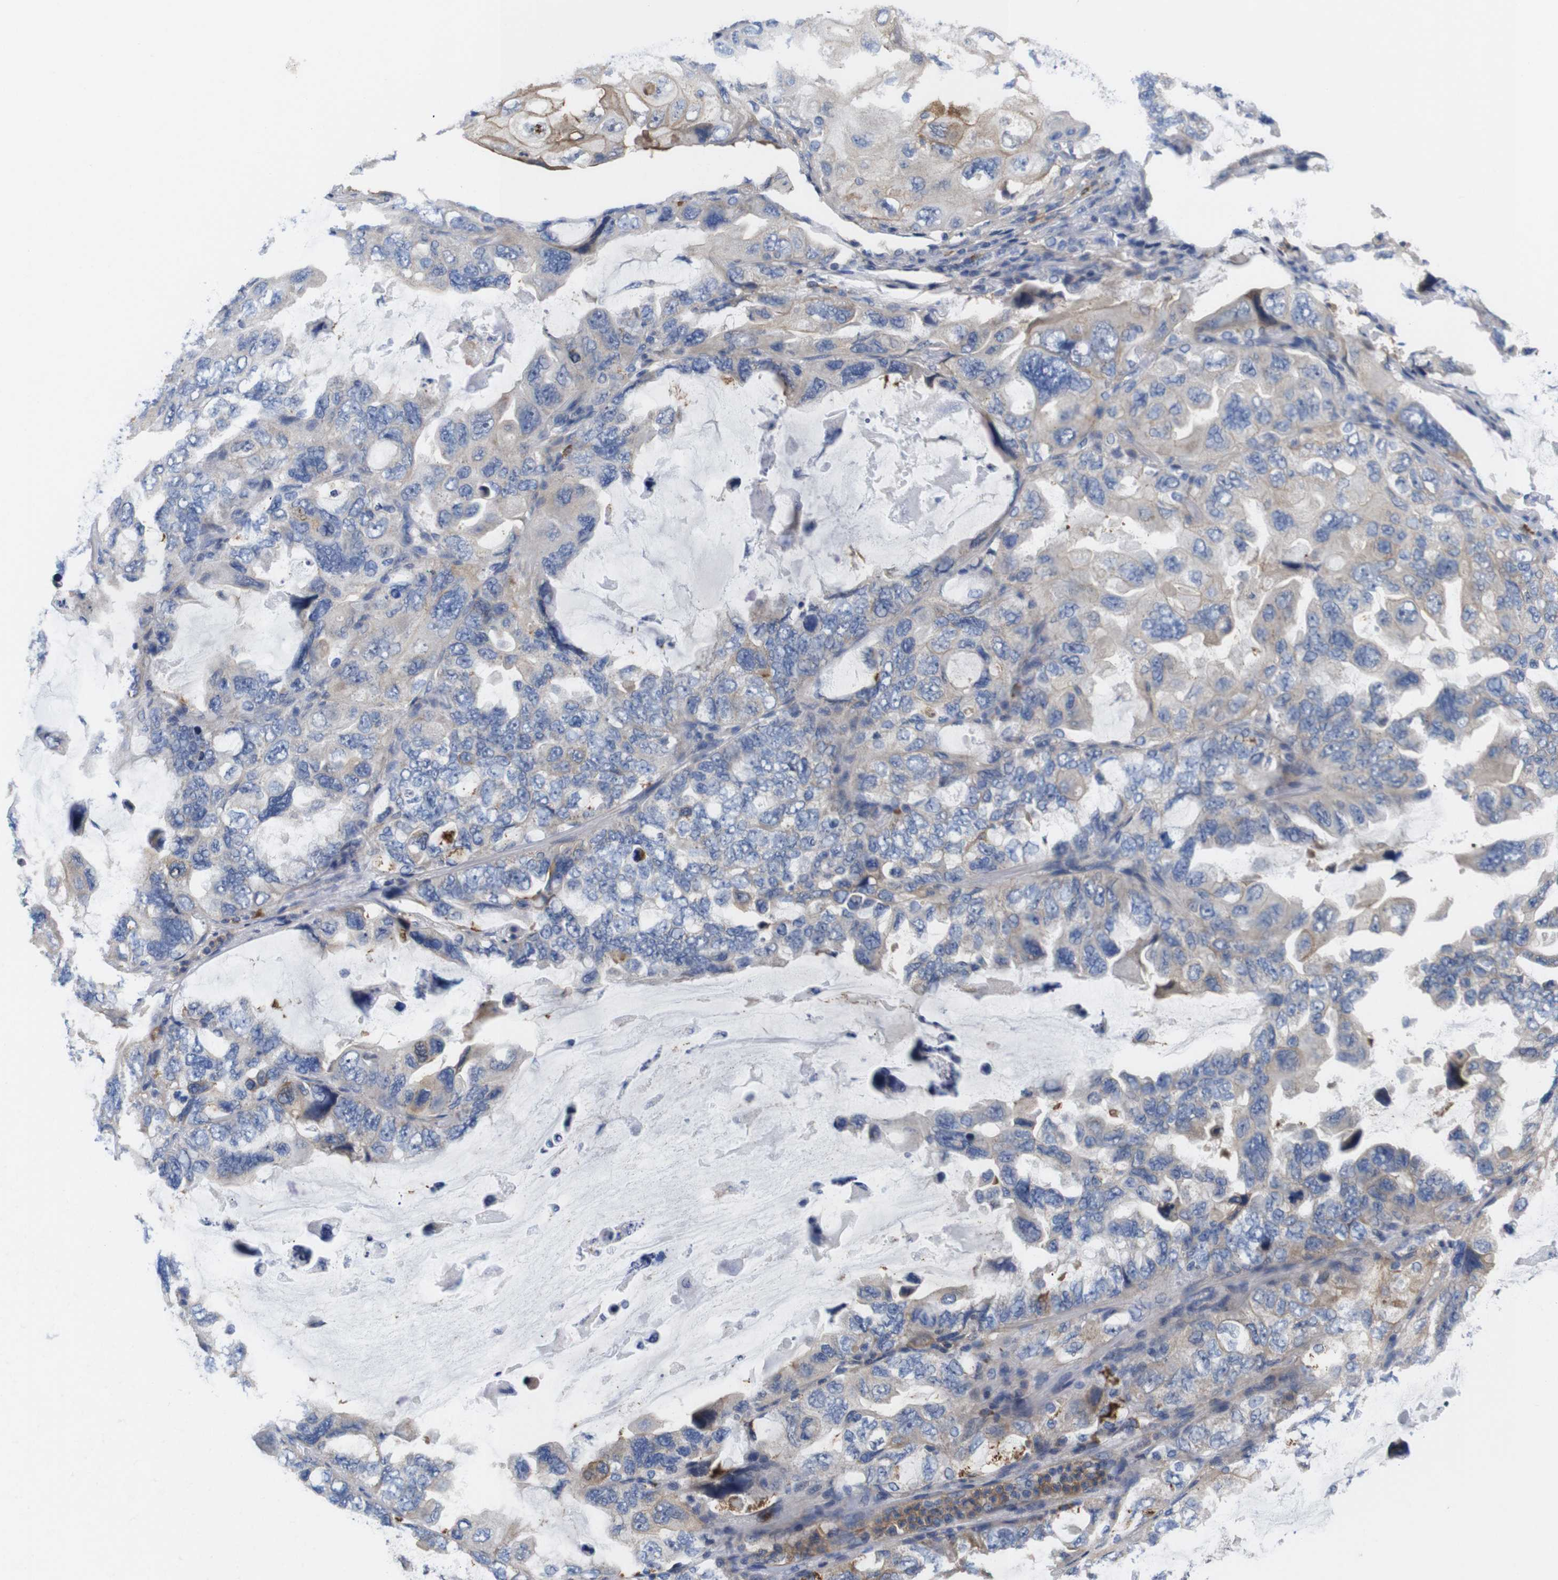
{"staining": {"intensity": "negative", "quantity": "none", "location": "none"}, "tissue": "lung cancer", "cell_type": "Tumor cells", "image_type": "cancer", "snomed": [{"axis": "morphology", "description": "Squamous cell carcinoma, NOS"}, {"axis": "topography", "description": "Lung"}], "caption": "Lung cancer stained for a protein using immunohistochemistry shows no expression tumor cells.", "gene": "USH1C", "patient": {"sex": "female", "age": 73}}